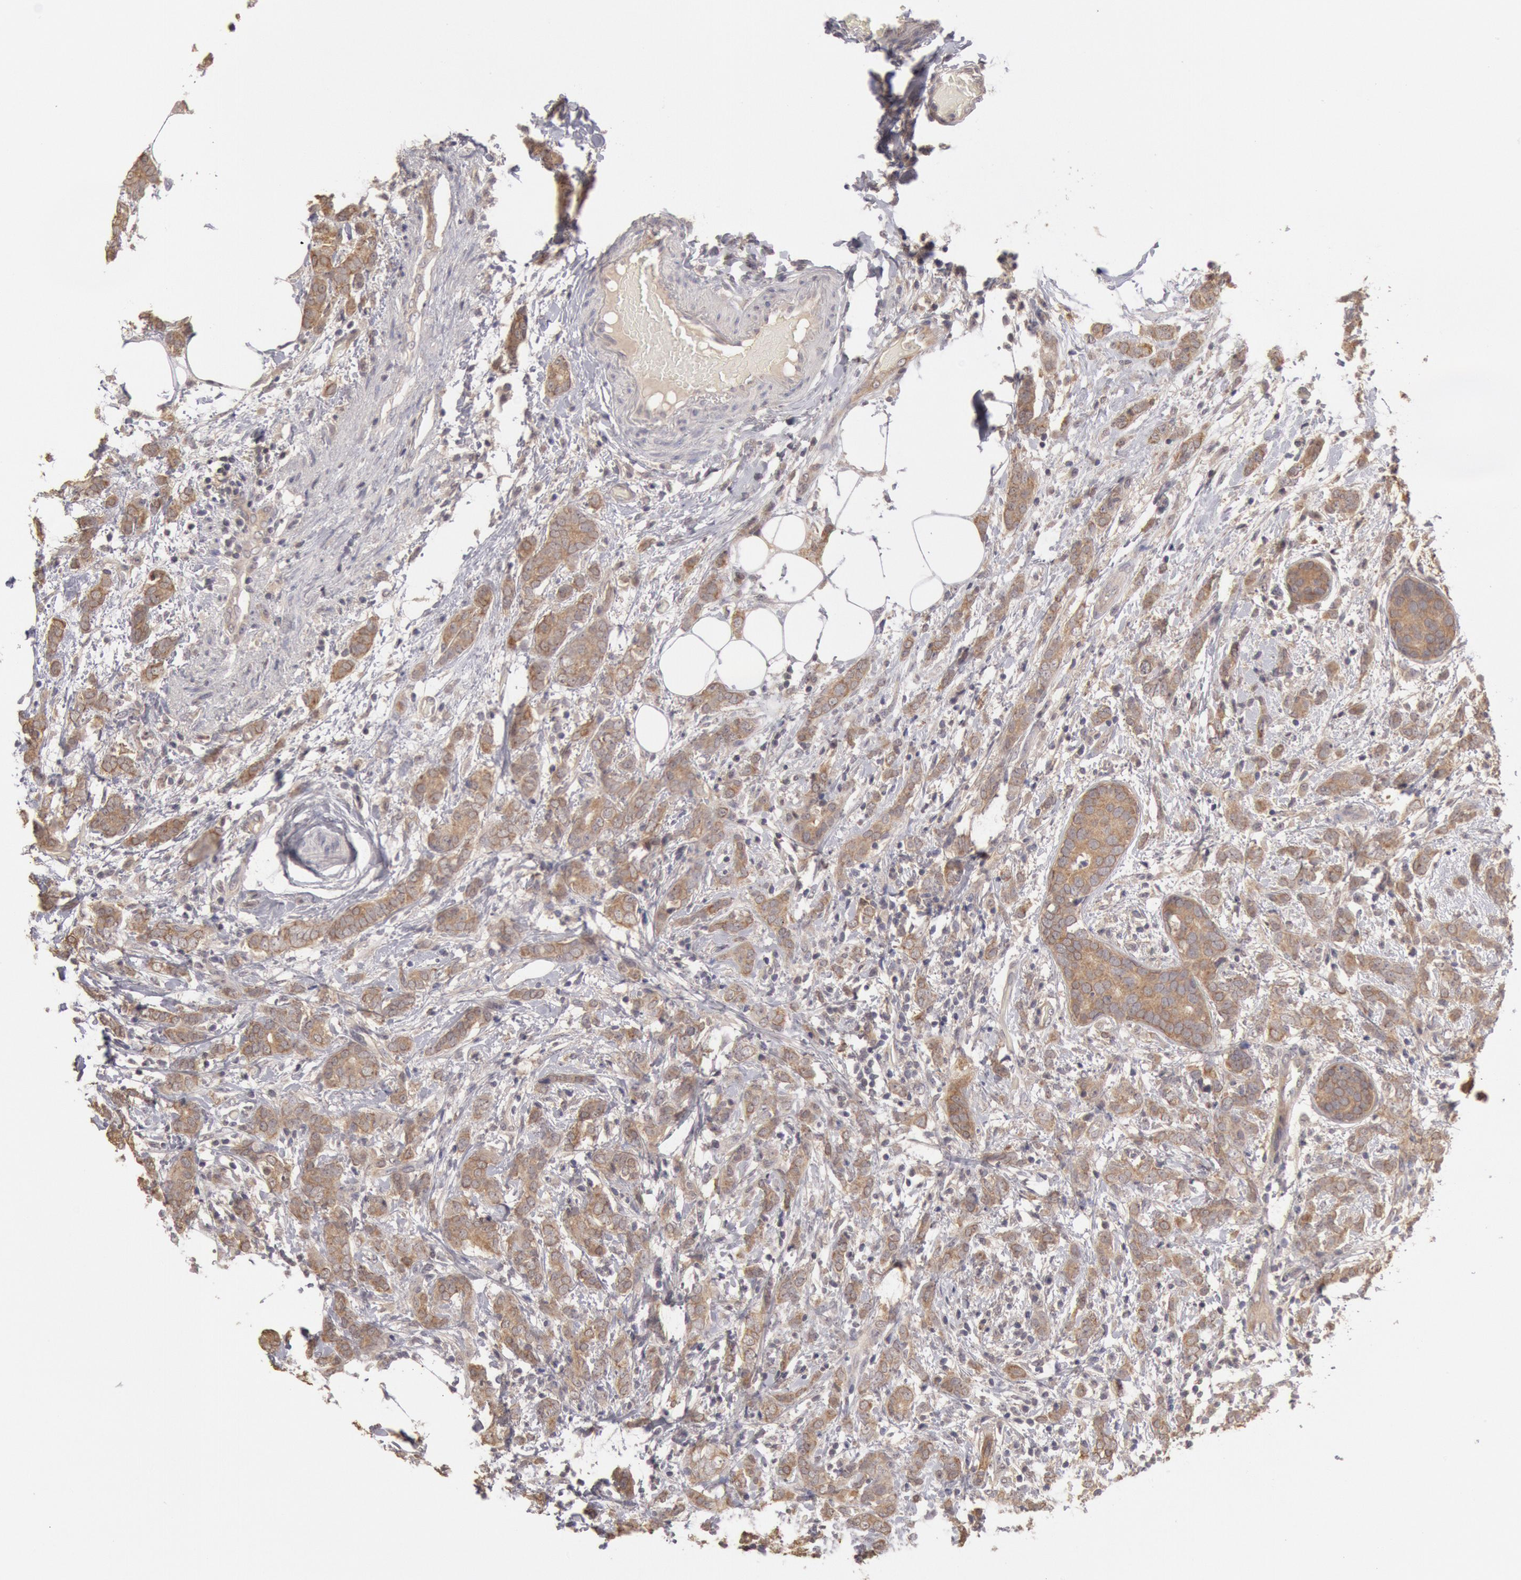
{"staining": {"intensity": "moderate", "quantity": ">75%", "location": "cytoplasmic/membranous"}, "tissue": "breast cancer", "cell_type": "Tumor cells", "image_type": "cancer", "snomed": [{"axis": "morphology", "description": "Duct carcinoma"}, {"axis": "topography", "description": "Breast"}], "caption": "Breast infiltrating ductal carcinoma tissue shows moderate cytoplasmic/membranous expression in approximately >75% of tumor cells", "gene": "ZFP36L1", "patient": {"sex": "female", "age": 53}}